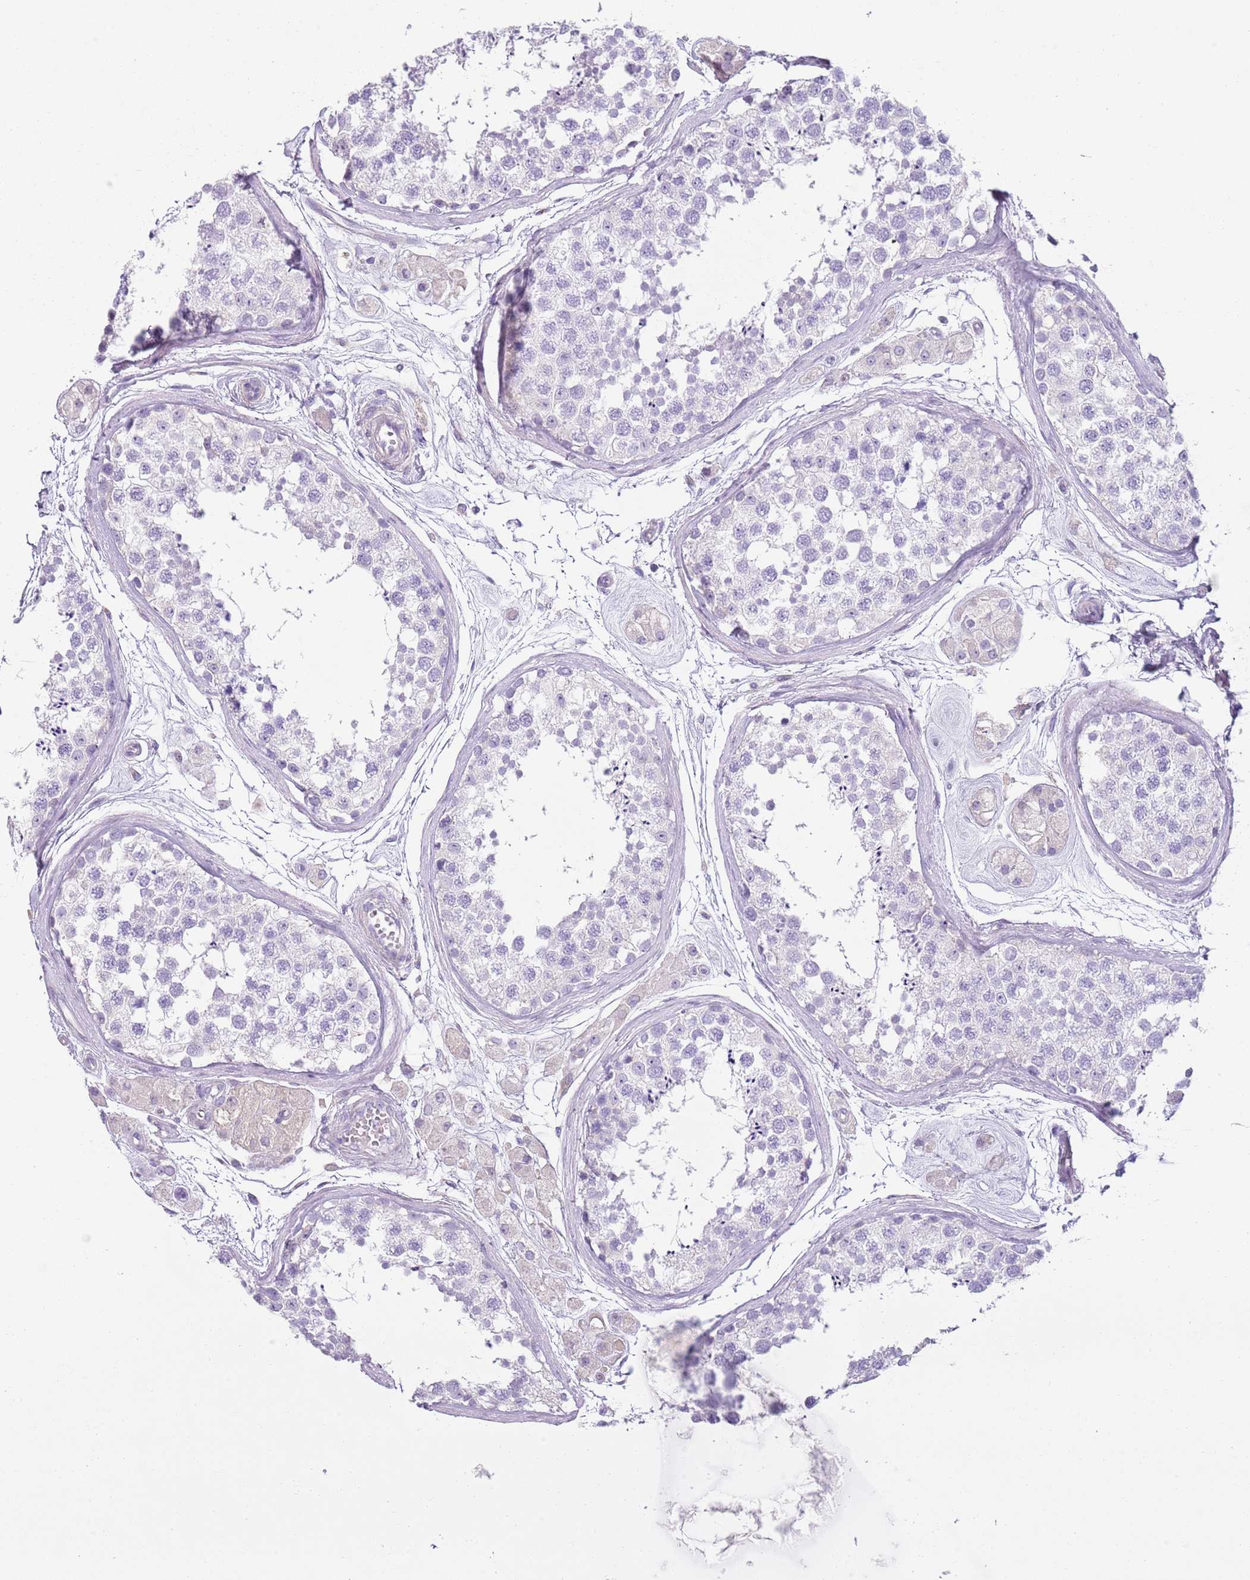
{"staining": {"intensity": "negative", "quantity": "none", "location": "none"}, "tissue": "testis", "cell_type": "Cells in seminiferous ducts", "image_type": "normal", "snomed": [{"axis": "morphology", "description": "Normal tissue, NOS"}, {"axis": "topography", "description": "Testis"}], "caption": "Immunohistochemistry of benign testis displays no positivity in cells in seminiferous ducts.", "gene": "CD177", "patient": {"sex": "male", "age": 56}}